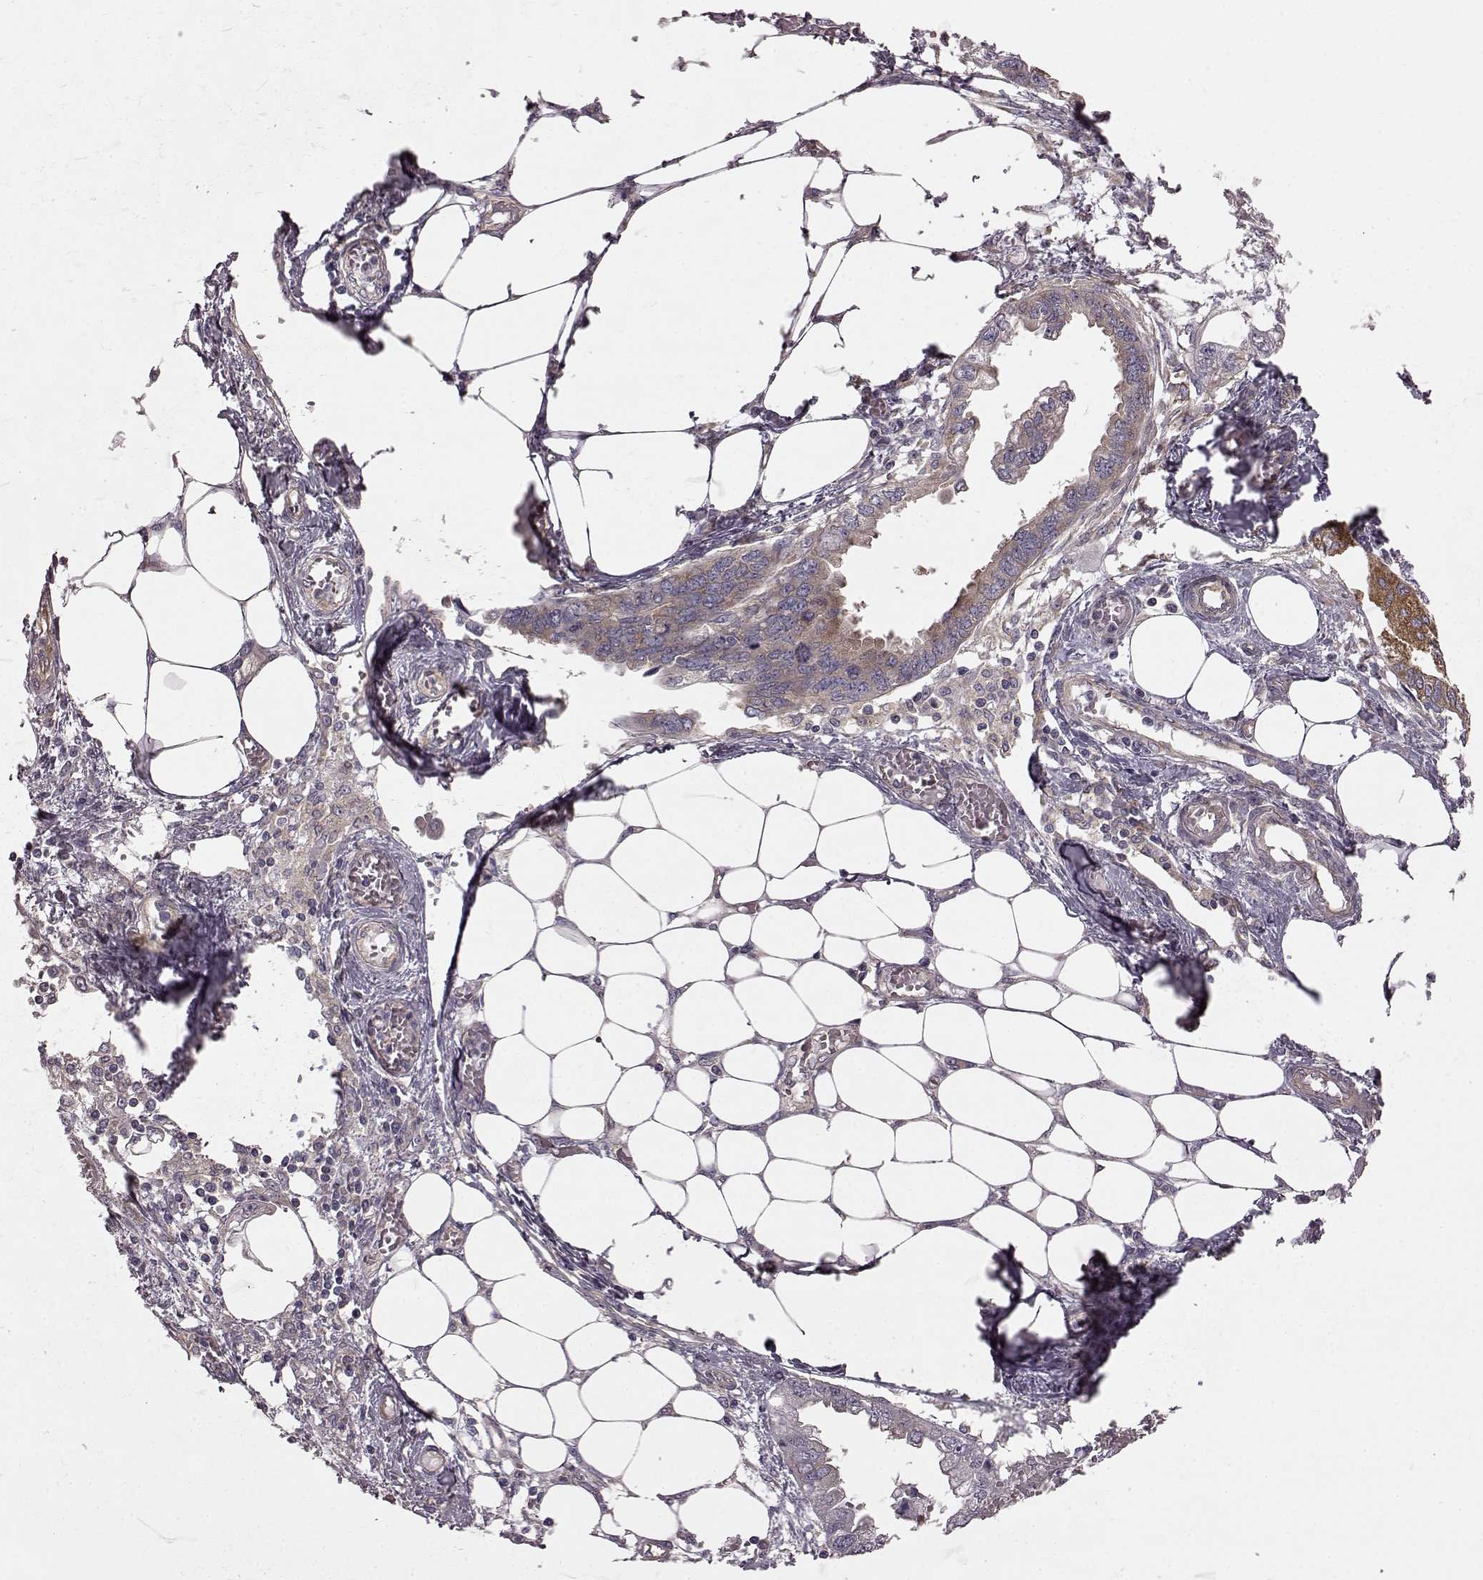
{"staining": {"intensity": "weak", "quantity": ">75%", "location": "cytoplasmic/membranous"}, "tissue": "endometrial cancer", "cell_type": "Tumor cells", "image_type": "cancer", "snomed": [{"axis": "morphology", "description": "Adenocarcinoma, NOS"}, {"axis": "morphology", "description": "Adenocarcinoma, metastatic, NOS"}, {"axis": "topography", "description": "Adipose tissue"}, {"axis": "topography", "description": "Endometrium"}], "caption": "A low amount of weak cytoplasmic/membranous staining is appreciated in approximately >75% of tumor cells in metastatic adenocarcinoma (endometrial) tissue.", "gene": "RABGAP1", "patient": {"sex": "female", "age": 67}}